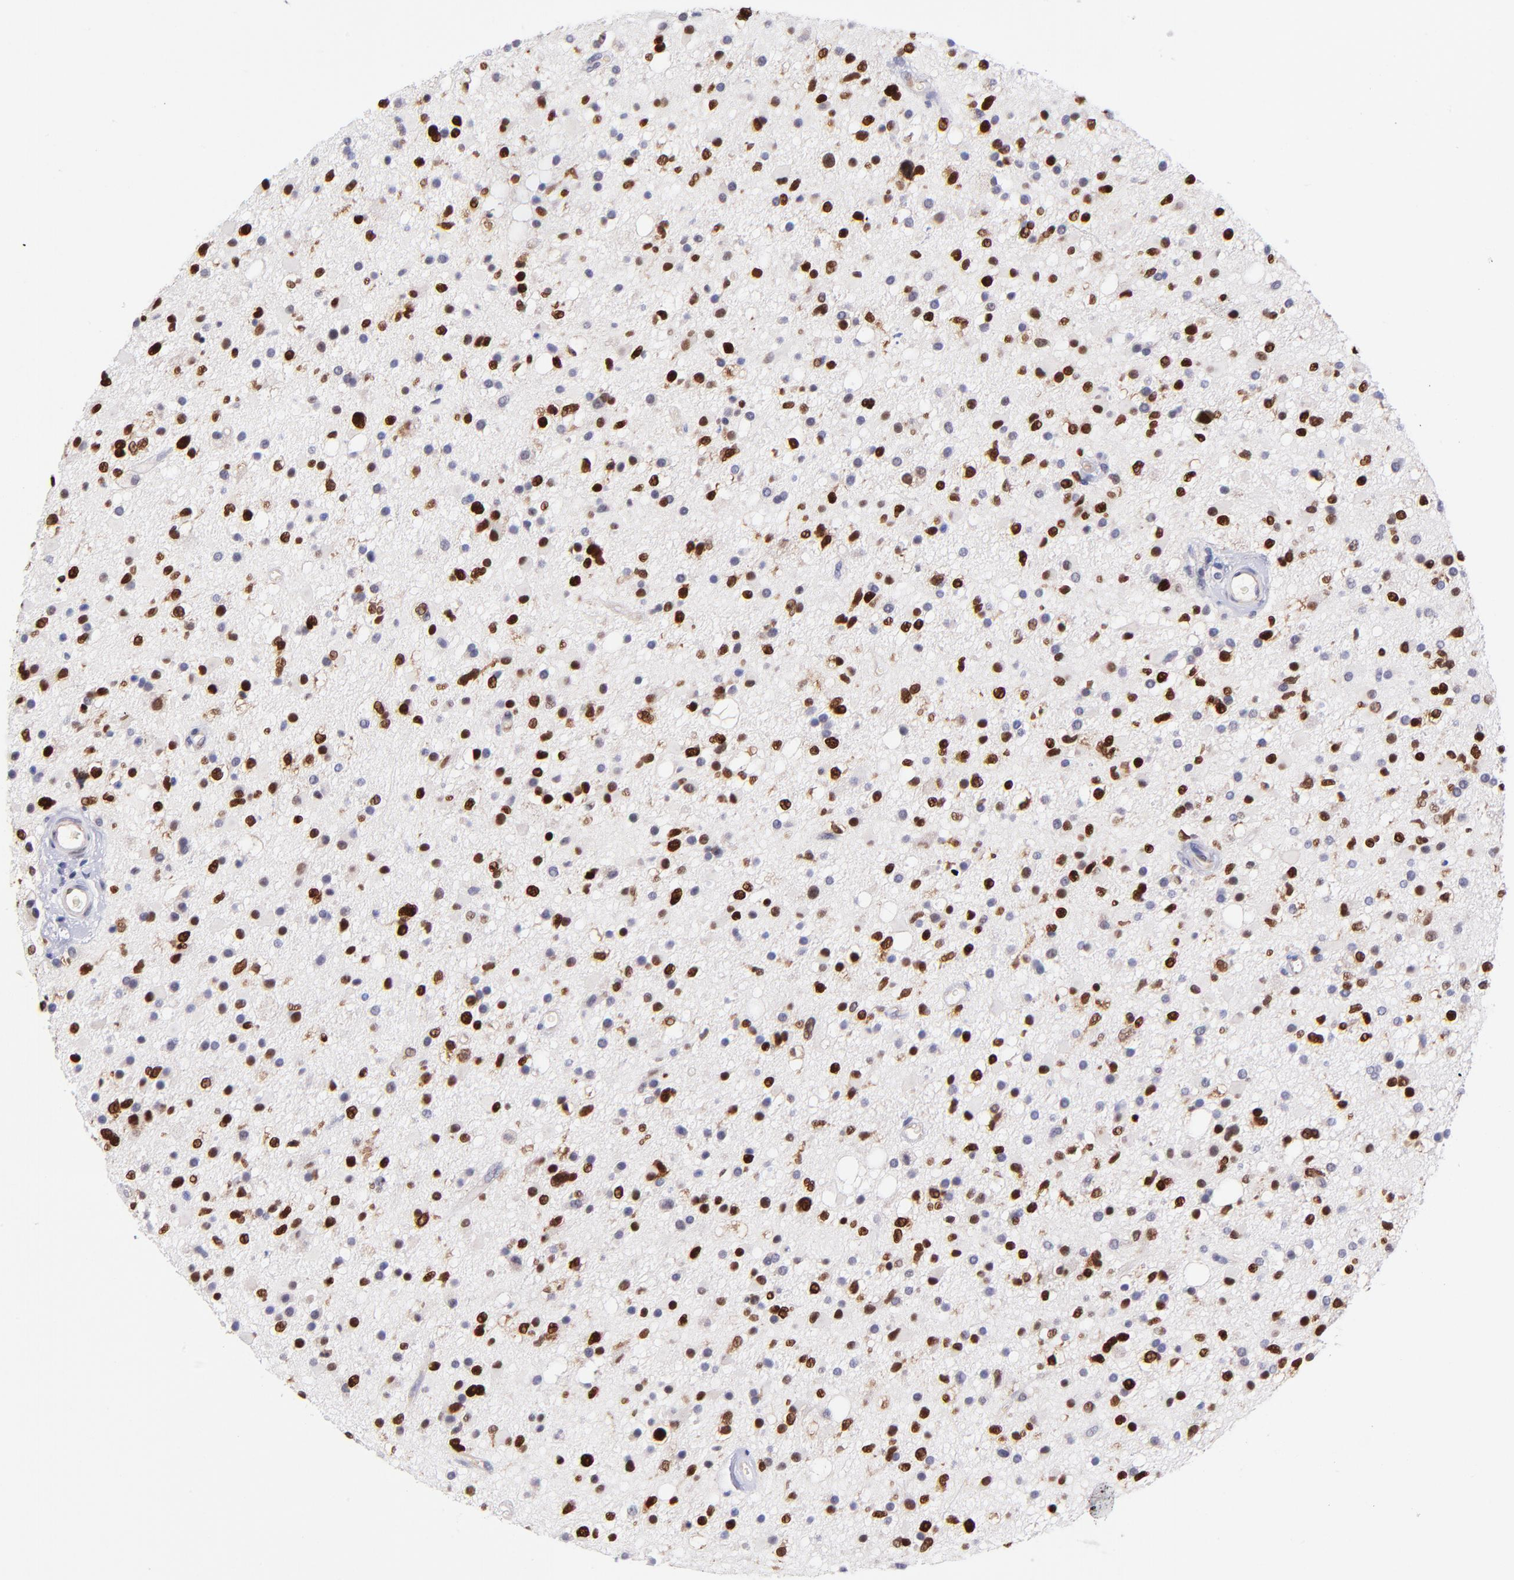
{"staining": {"intensity": "strong", "quantity": "25%-75%", "location": "nuclear"}, "tissue": "glioma", "cell_type": "Tumor cells", "image_type": "cancer", "snomed": [{"axis": "morphology", "description": "Glioma, malignant, High grade"}, {"axis": "topography", "description": "Brain"}], "caption": "IHC image of human malignant glioma (high-grade) stained for a protein (brown), which displays high levels of strong nuclear positivity in approximately 25%-75% of tumor cells.", "gene": "SOX6", "patient": {"sex": "male", "age": 33}}